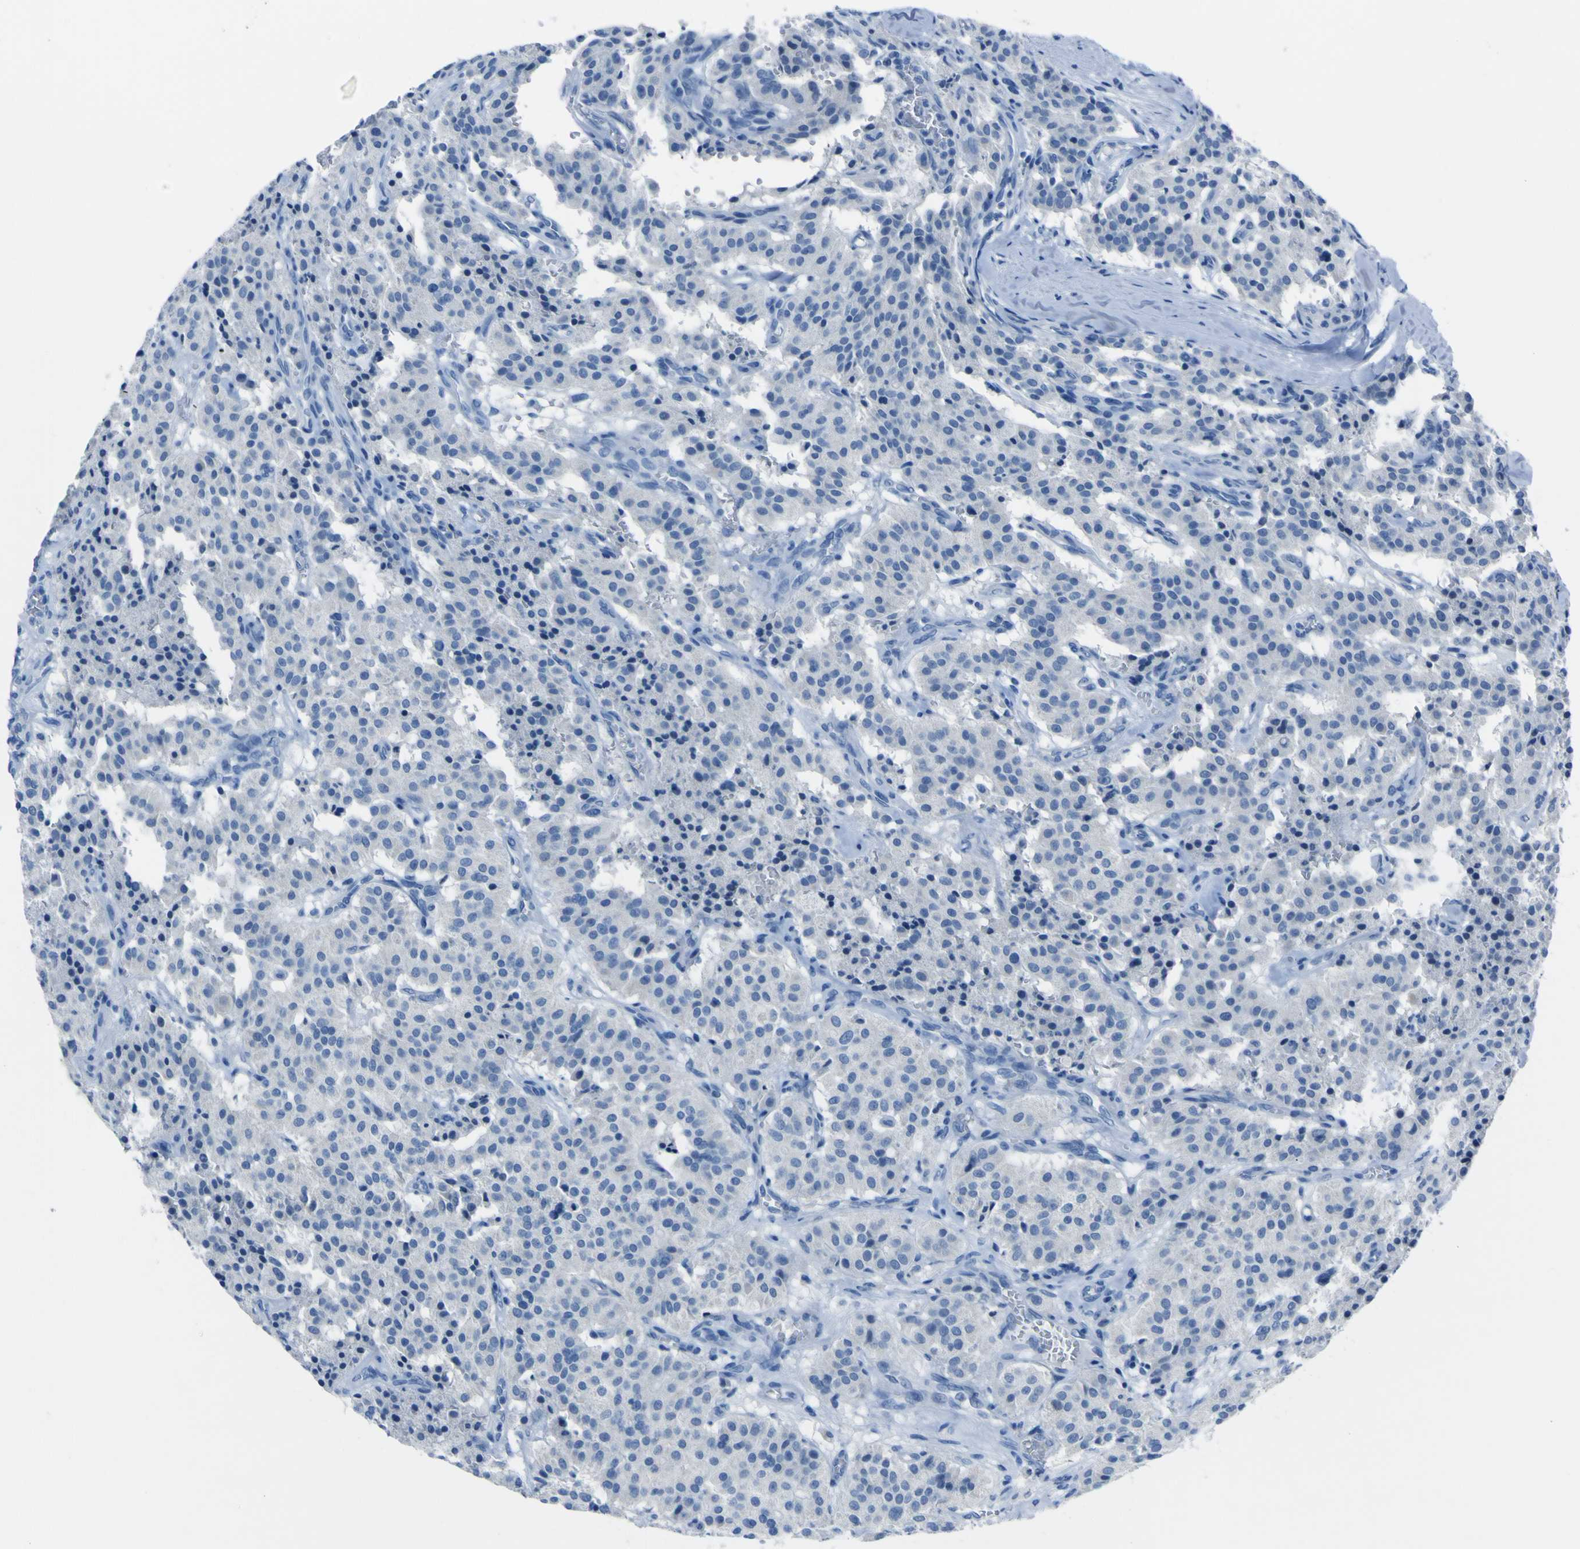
{"staining": {"intensity": "negative", "quantity": "none", "location": "none"}, "tissue": "carcinoid", "cell_type": "Tumor cells", "image_type": "cancer", "snomed": [{"axis": "morphology", "description": "Carcinoid, malignant, NOS"}, {"axis": "topography", "description": "Lung"}], "caption": "High power microscopy histopathology image of an immunohistochemistry (IHC) photomicrograph of carcinoid, revealing no significant positivity in tumor cells.", "gene": "PHKG1", "patient": {"sex": "male", "age": 30}}